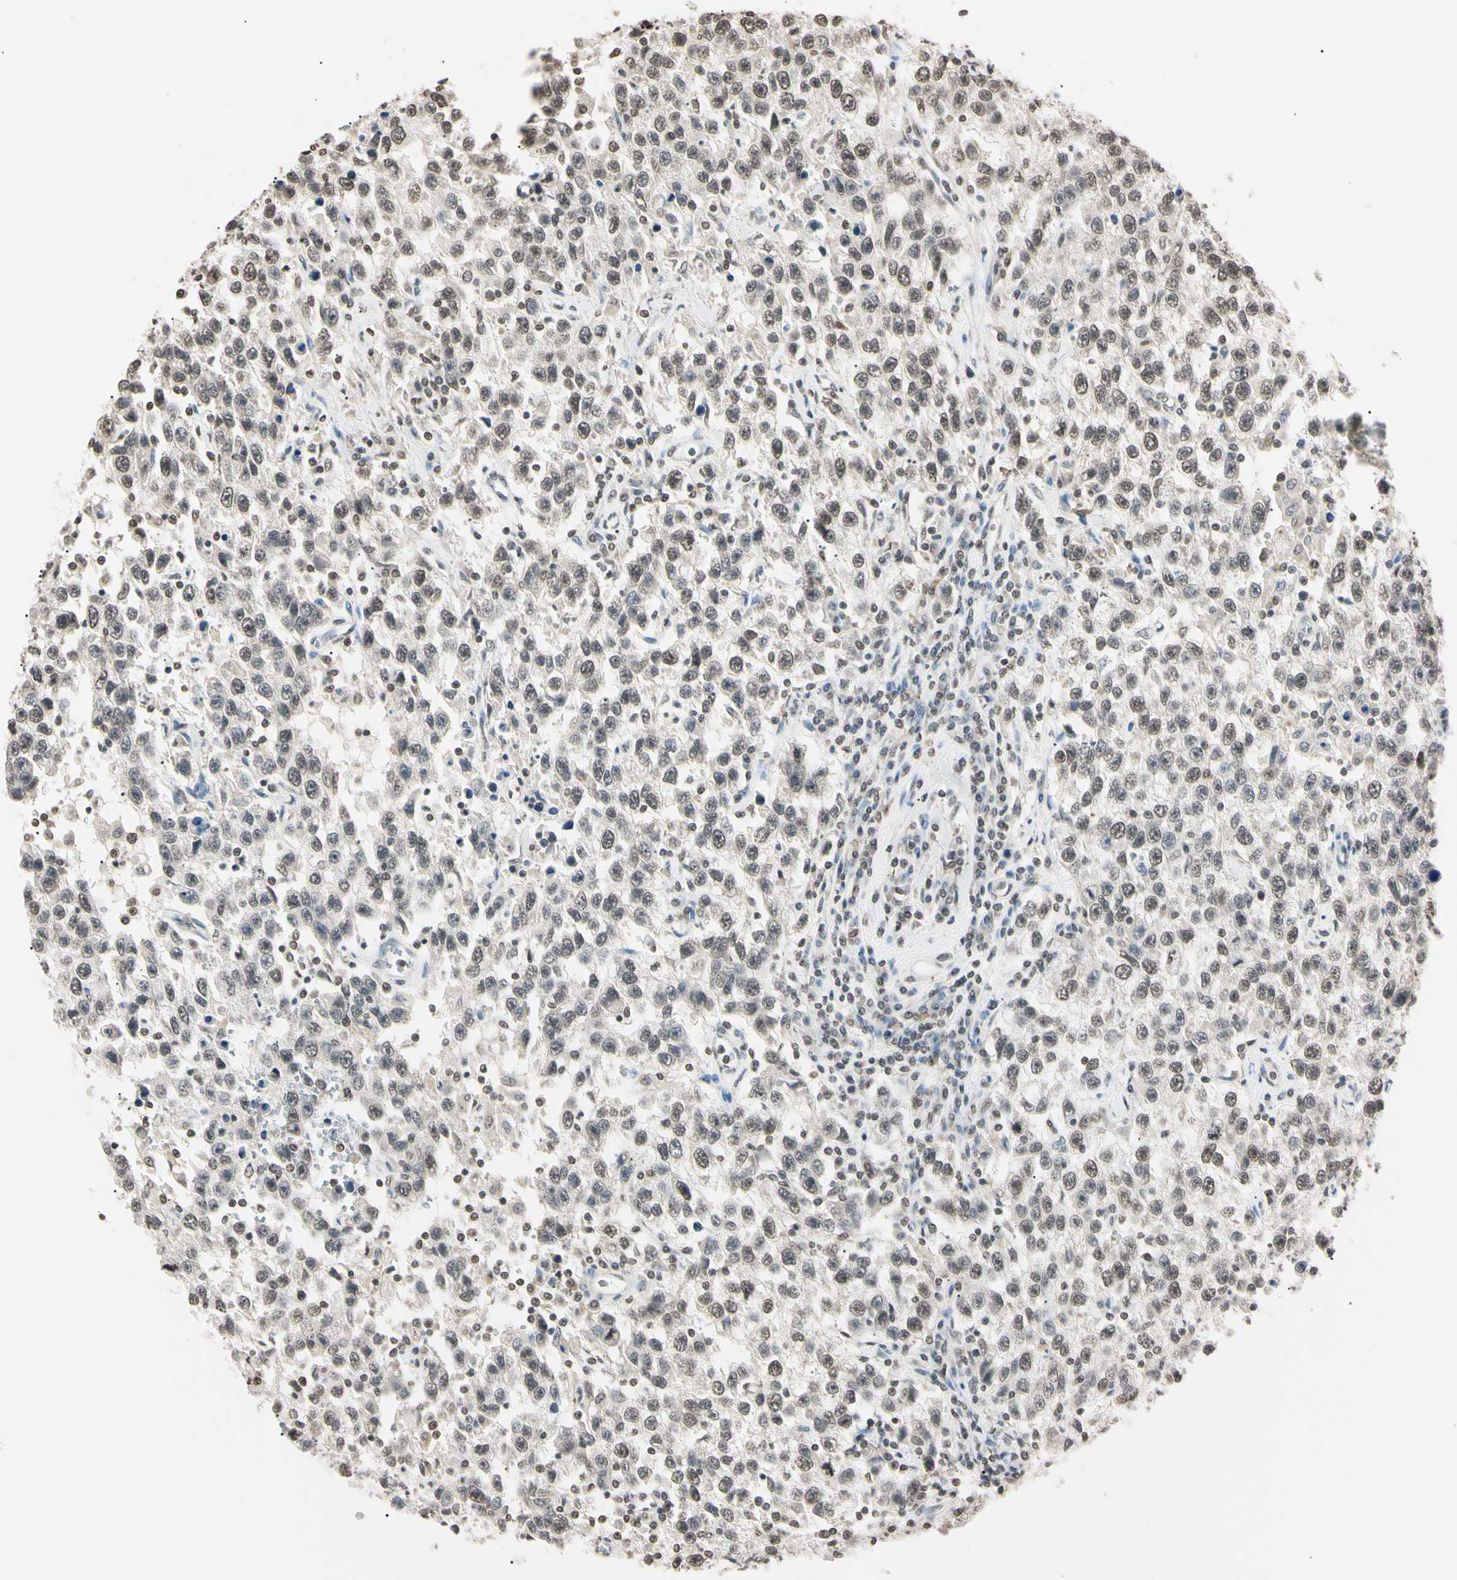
{"staining": {"intensity": "weak", "quantity": "25%-75%", "location": "nuclear"}, "tissue": "testis cancer", "cell_type": "Tumor cells", "image_type": "cancer", "snomed": [{"axis": "morphology", "description": "Seminoma, NOS"}, {"axis": "topography", "description": "Testis"}], "caption": "Immunohistochemical staining of testis cancer (seminoma) exhibits low levels of weak nuclear protein positivity in about 25%-75% of tumor cells.", "gene": "CDC45", "patient": {"sex": "male", "age": 41}}